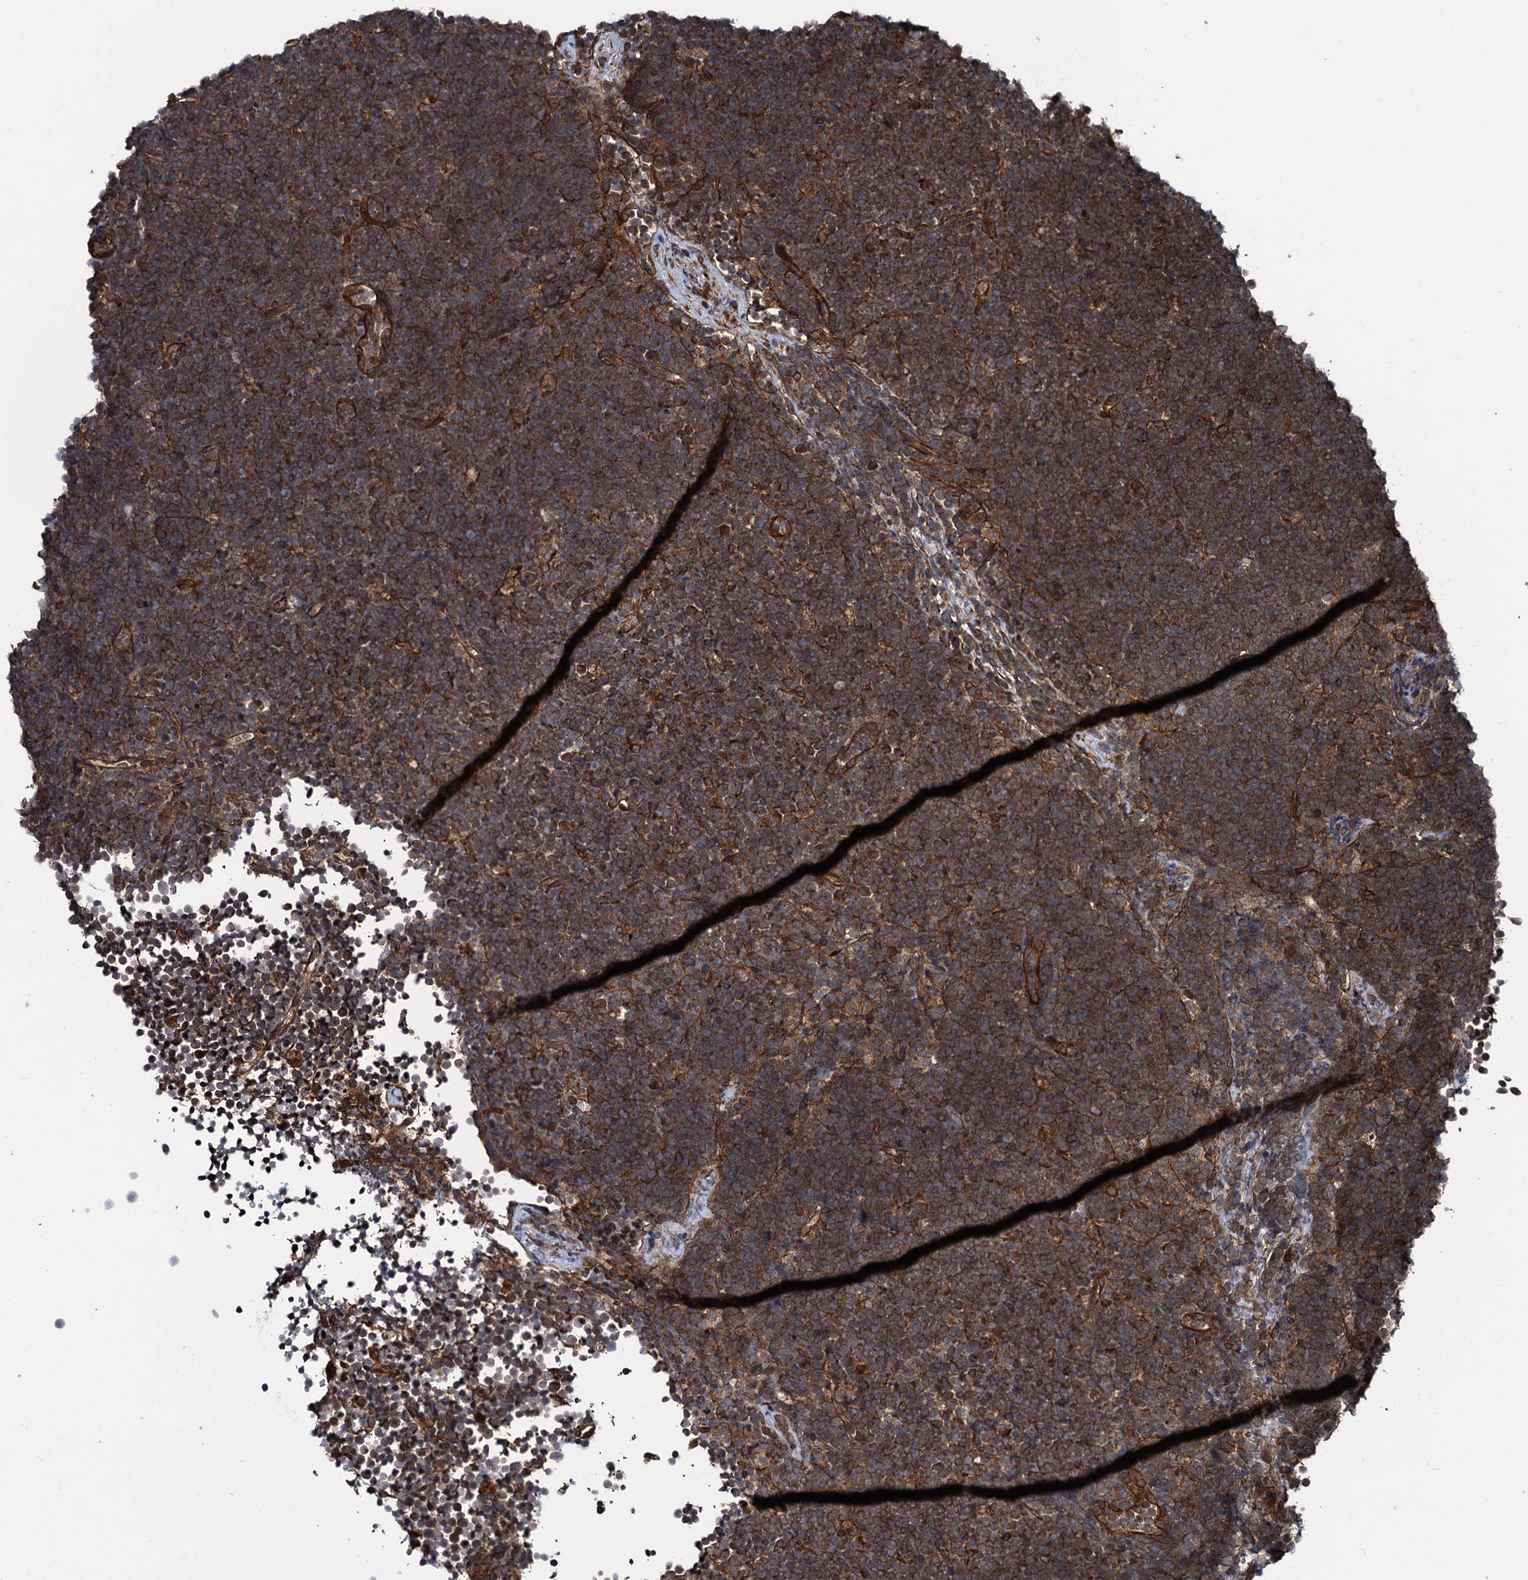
{"staining": {"intensity": "moderate", "quantity": "25%-75%", "location": "cytoplasmic/membranous"}, "tissue": "lymphoma", "cell_type": "Tumor cells", "image_type": "cancer", "snomed": [{"axis": "morphology", "description": "Malignant lymphoma, non-Hodgkin's type, High grade"}, {"axis": "topography", "description": "Lymph node"}], "caption": "Immunohistochemistry (IHC) staining of high-grade malignant lymphoma, non-Hodgkin's type, which shows medium levels of moderate cytoplasmic/membranous expression in approximately 25%-75% of tumor cells indicating moderate cytoplasmic/membranous protein expression. The staining was performed using DAB (brown) for protein detection and nuclei were counterstained in hematoxylin (blue).", "gene": "ZFYVE19", "patient": {"sex": "male", "age": 13}}